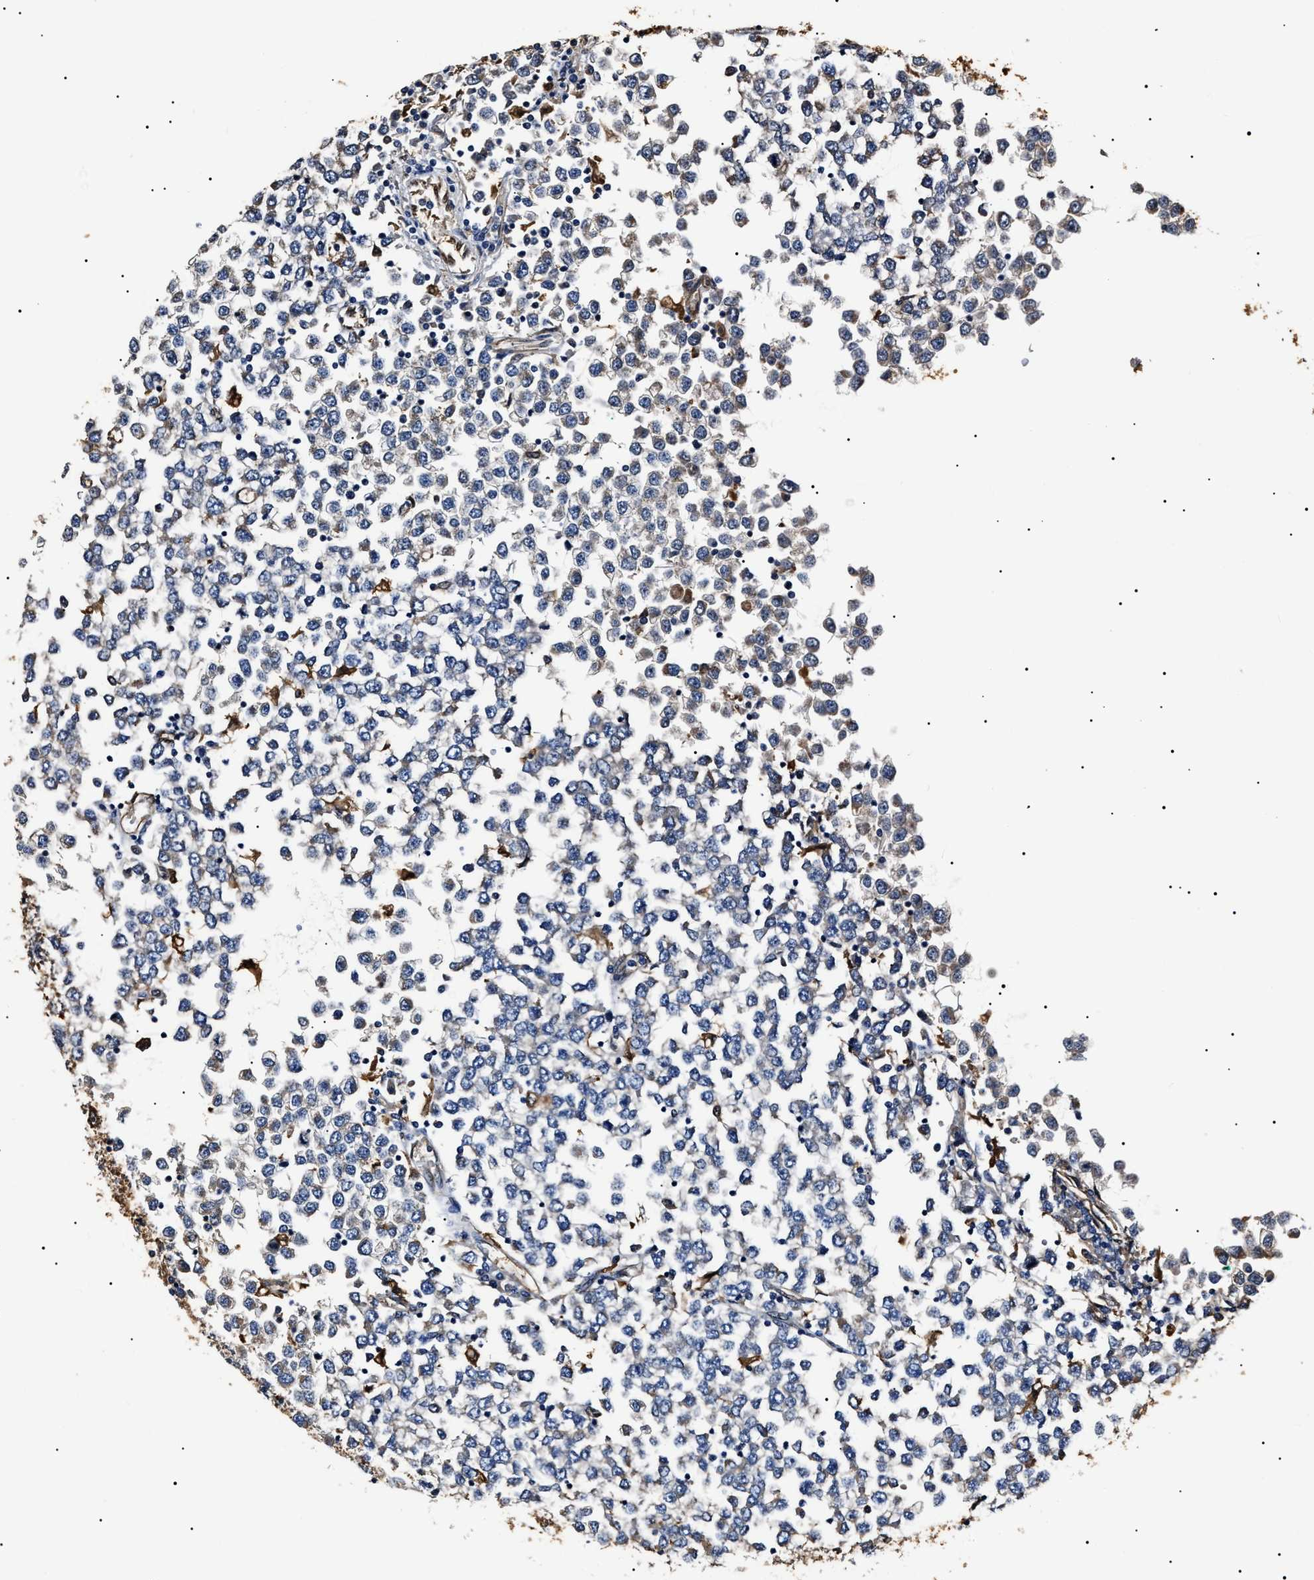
{"staining": {"intensity": "weak", "quantity": "<25%", "location": "cytoplasmic/membranous"}, "tissue": "testis cancer", "cell_type": "Tumor cells", "image_type": "cancer", "snomed": [{"axis": "morphology", "description": "Seminoma, NOS"}, {"axis": "topography", "description": "Testis"}], "caption": "Testis cancer was stained to show a protein in brown. There is no significant positivity in tumor cells.", "gene": "ALDH1A1", "patient": {"sex": "male", "age": 65}}